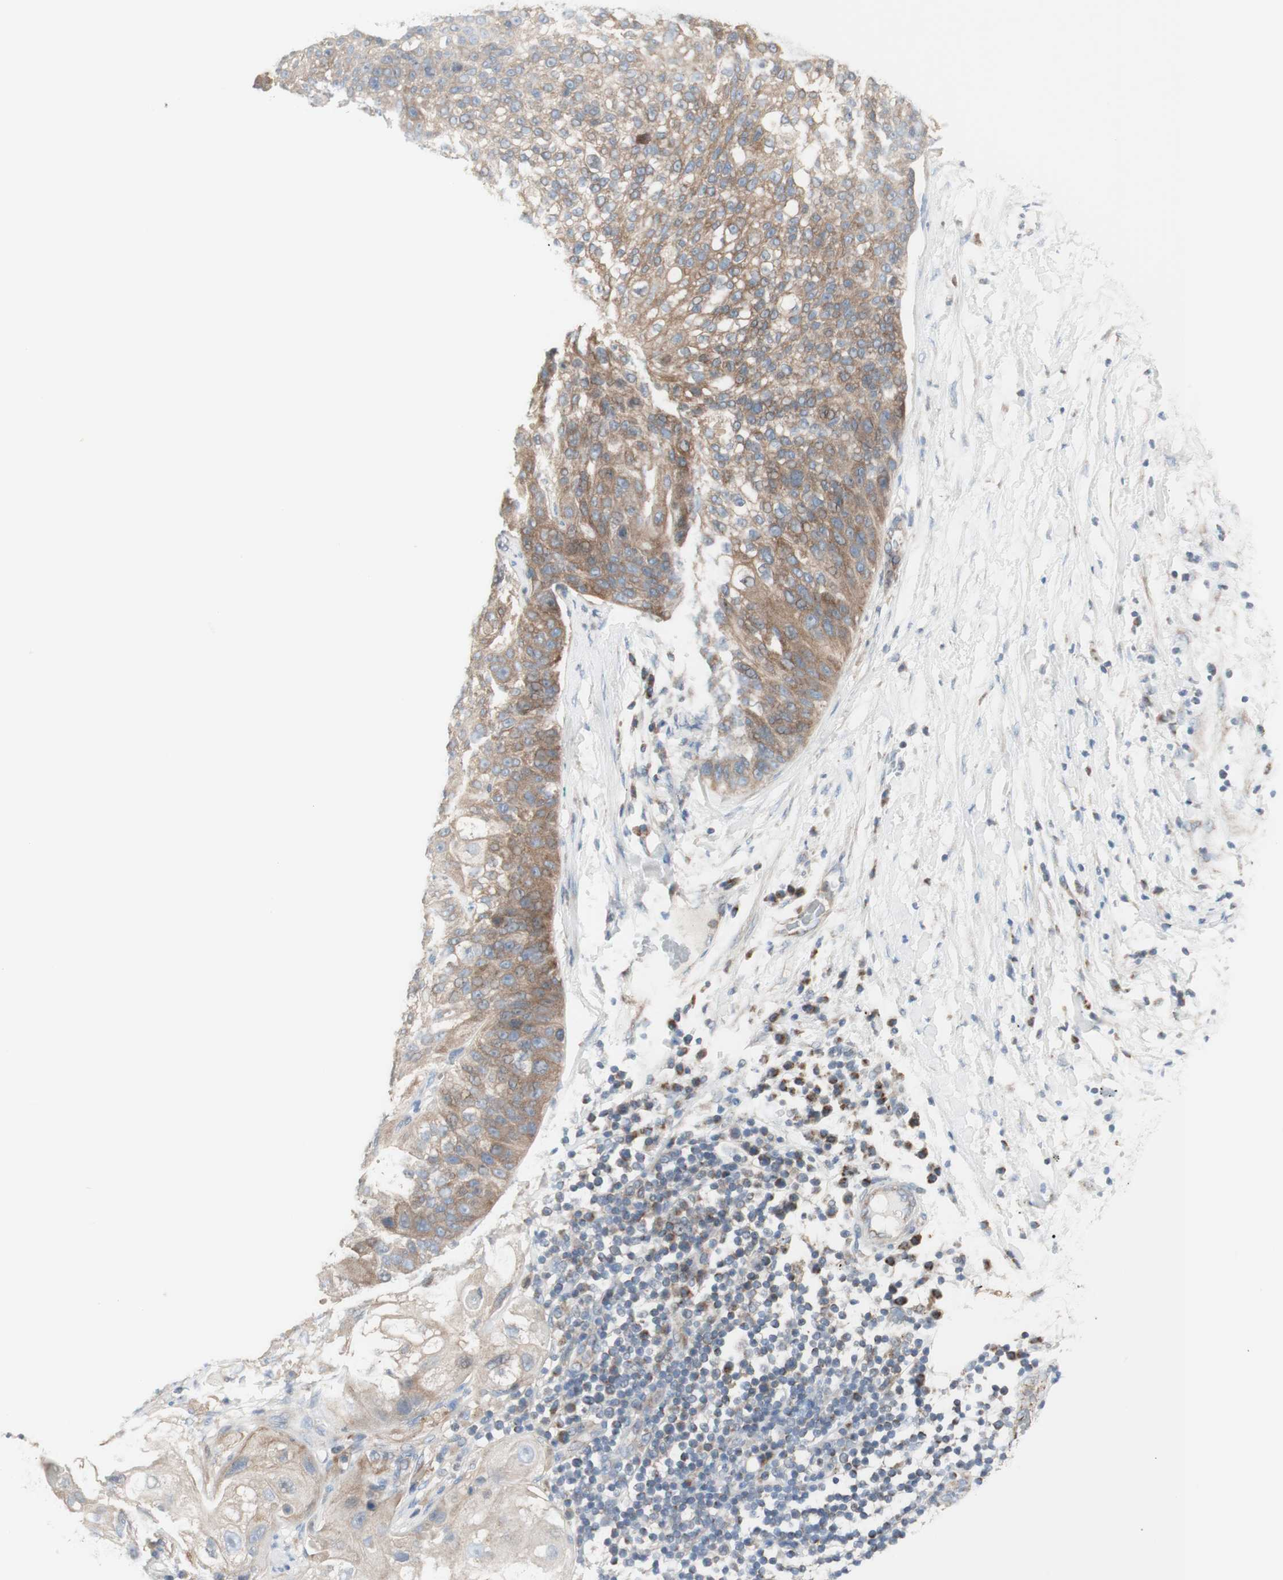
{"staining": {"intensity": "moderate", "quantity": "25%-75%", "location": "cytoplasmic/membranous"}, "tissue": "lung cancer", "cell_type": "Tumor cells", "image_type": "cancer", "snomed": [{"axis": "morphology", "description": "Inflammation, NOS"}, {"axis": "morphology", "description": "Squamous cell carcinoma, NOS"}, {"axis": "topography", "description": "Lymph node"}, {"axis": "topography", "description": "Soft tissue"}, {"axis": "topography", "description": "Lung"}], "caption": "Lung squamous cell carcinoma tissue exhibits moderate cytoplasmic/membranous expression in approximately 25%-75% of tumor cells Using DAB (brown) and hematoxylin (blue) stains, captured at high magnification using brightfield microscopy.", "gene": "C3orf52", "patient": {"sex": "male", "age": 66}}